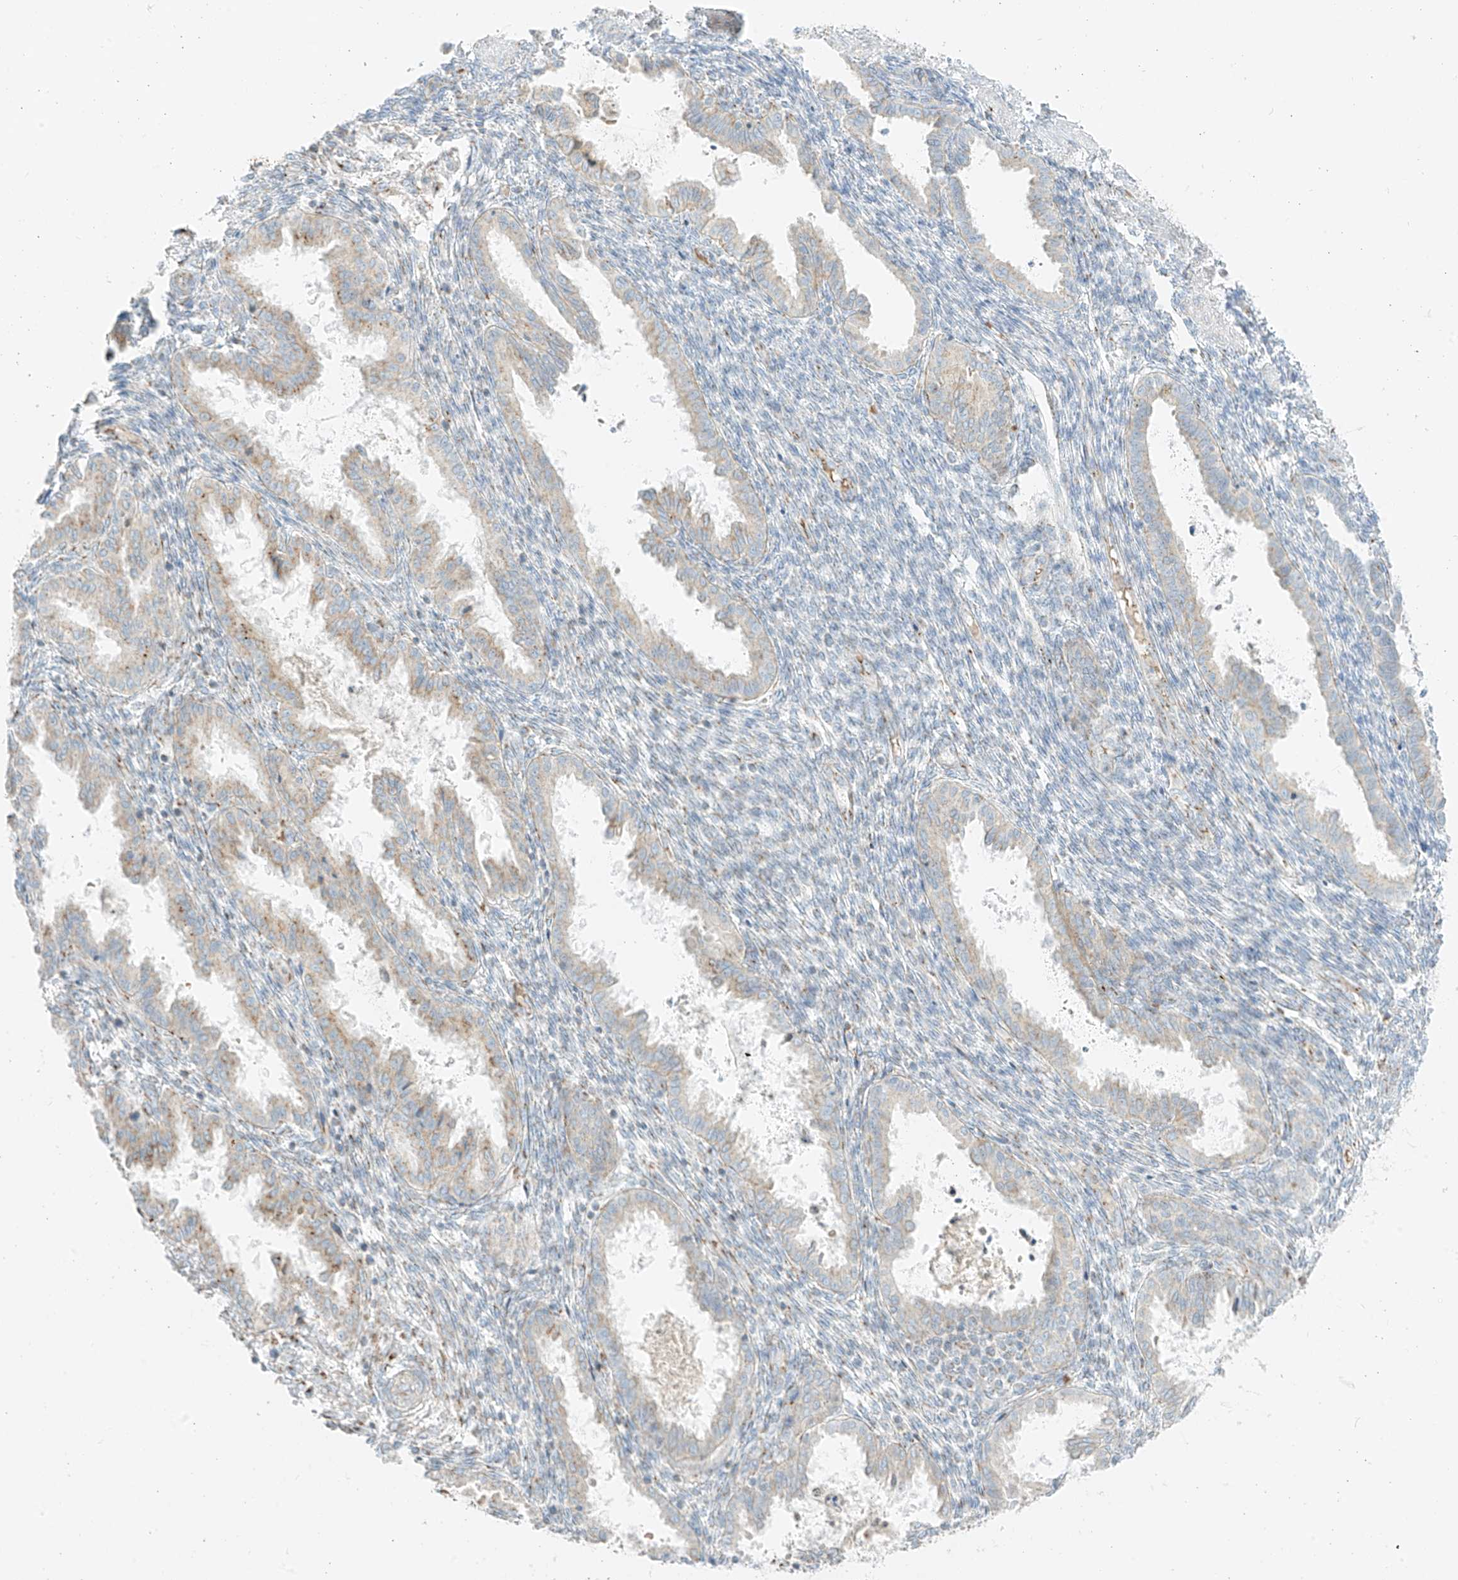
{"staining": {"intensity": "moderate", "quantity": "<25%", "location": "cytoplasmic/membranous"}, "tissue": "endometrium", "cell_type": "Cells in endometrial stroma", "image_type": "normal", "snomed": [{"axis": "morphology", "description": "Normal tissue, NOS"}, {"axis": "topography", "description": "Endometrium"}], "caption": "A high-resolution histopathology image shows immunohistochemistry staining of normal endometrium, which exhibits moderate cytoplasmic/membranous expression in approximately <25% of cells in endometrial stroma.", "gene": "TMEM87B", "patient": {"sex": "female", "age": 33}}